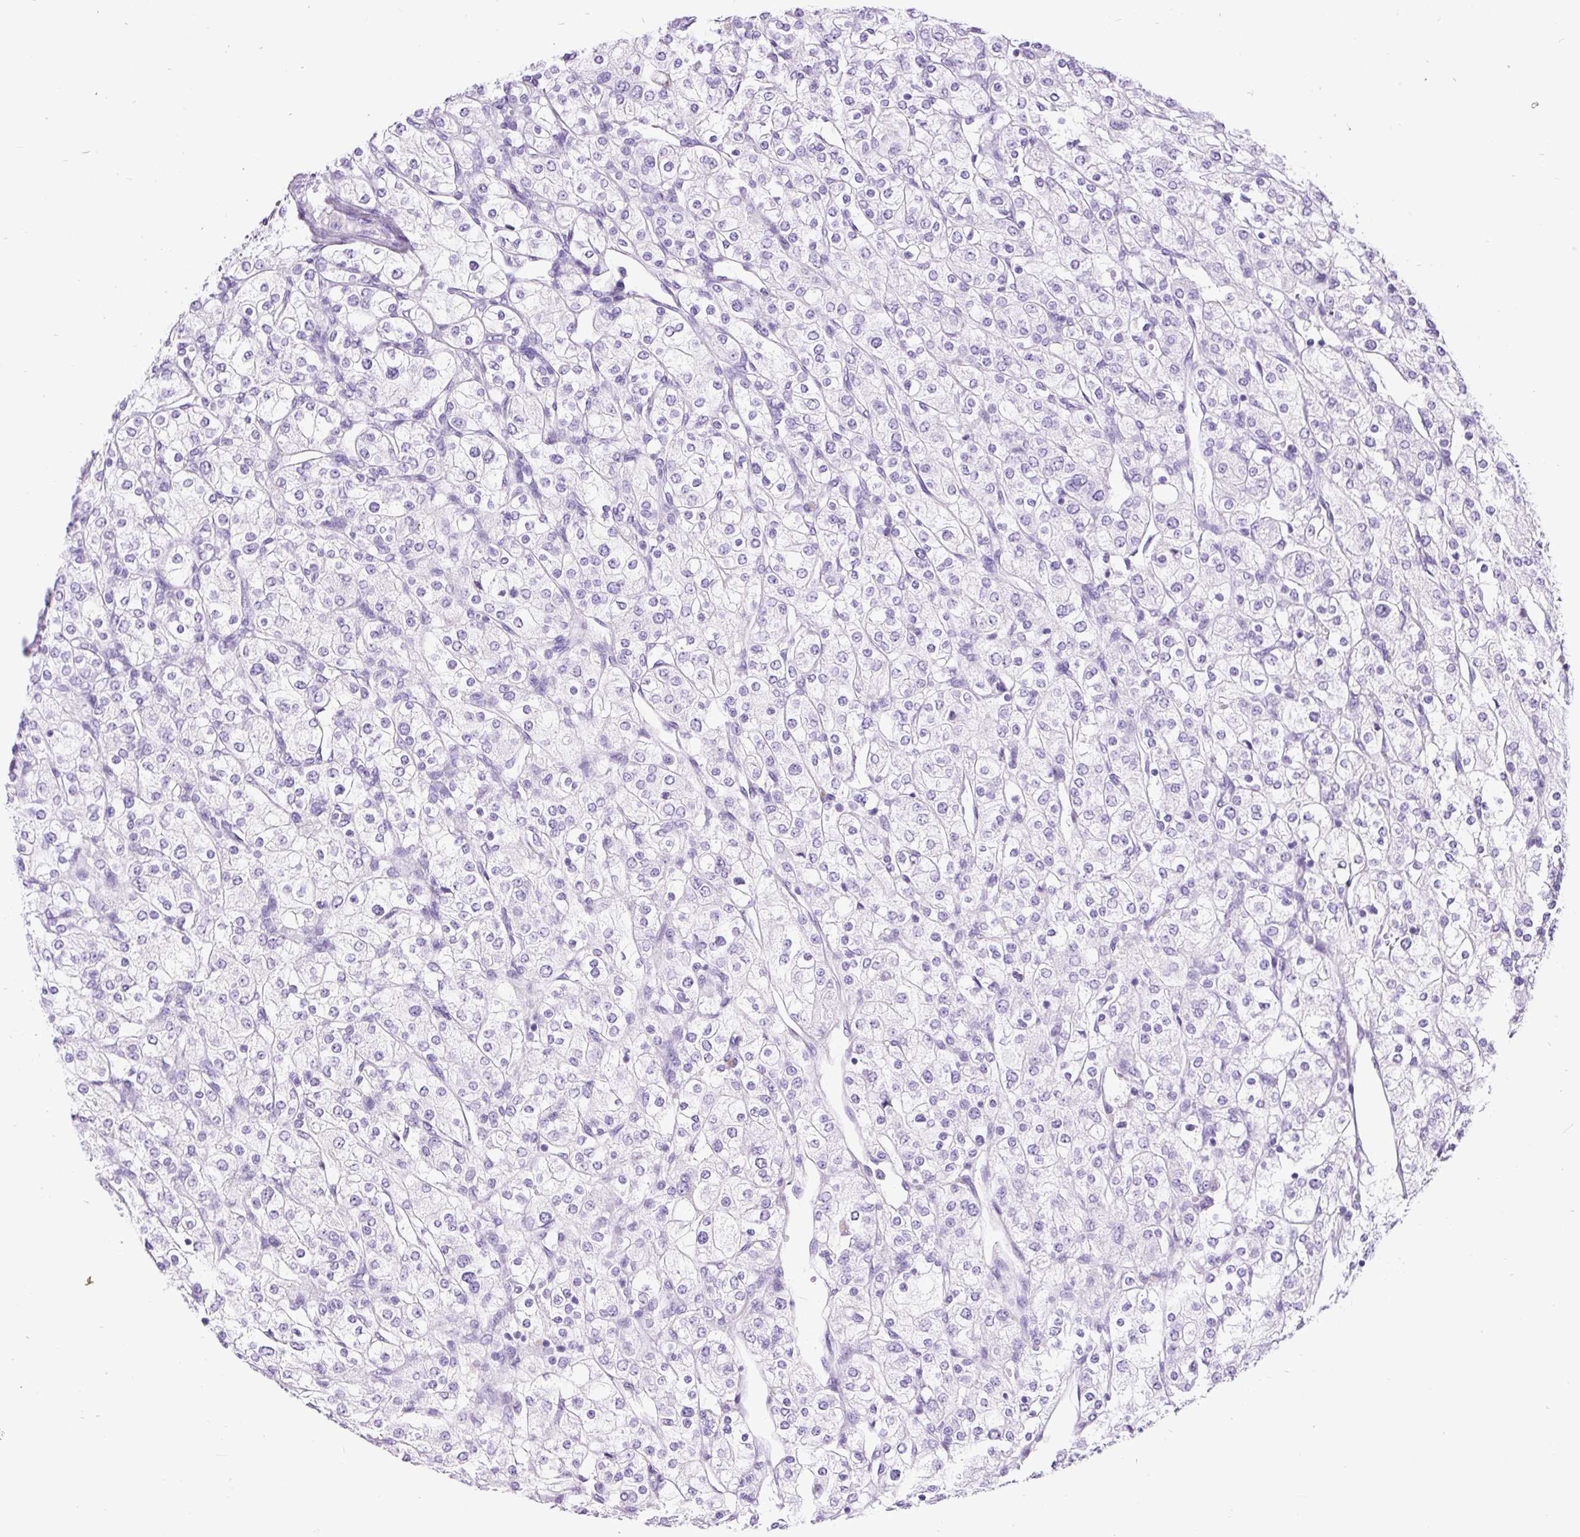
{"staining": {"intensity": "negative", "quantity": "none", "location": "none"}, "tissue": "renal cancer", "cell_type": "Tumor cells", "image_type": "cancer", "snomed": [{"axis": "morphology", "description": "Adenocarcinoma, NOS"}, {"axis": "topography", "description": "Kidney"}], "caption": "Immunohistochemistry (IHC) of human renal cancer displays no staining in tumor cells. (DAB immunohistochemistry (IHC) visualized using brightfield microscopy, high magnification).", "gene": "PDIA2", "patient": {"sex": "male", "age": 80}}